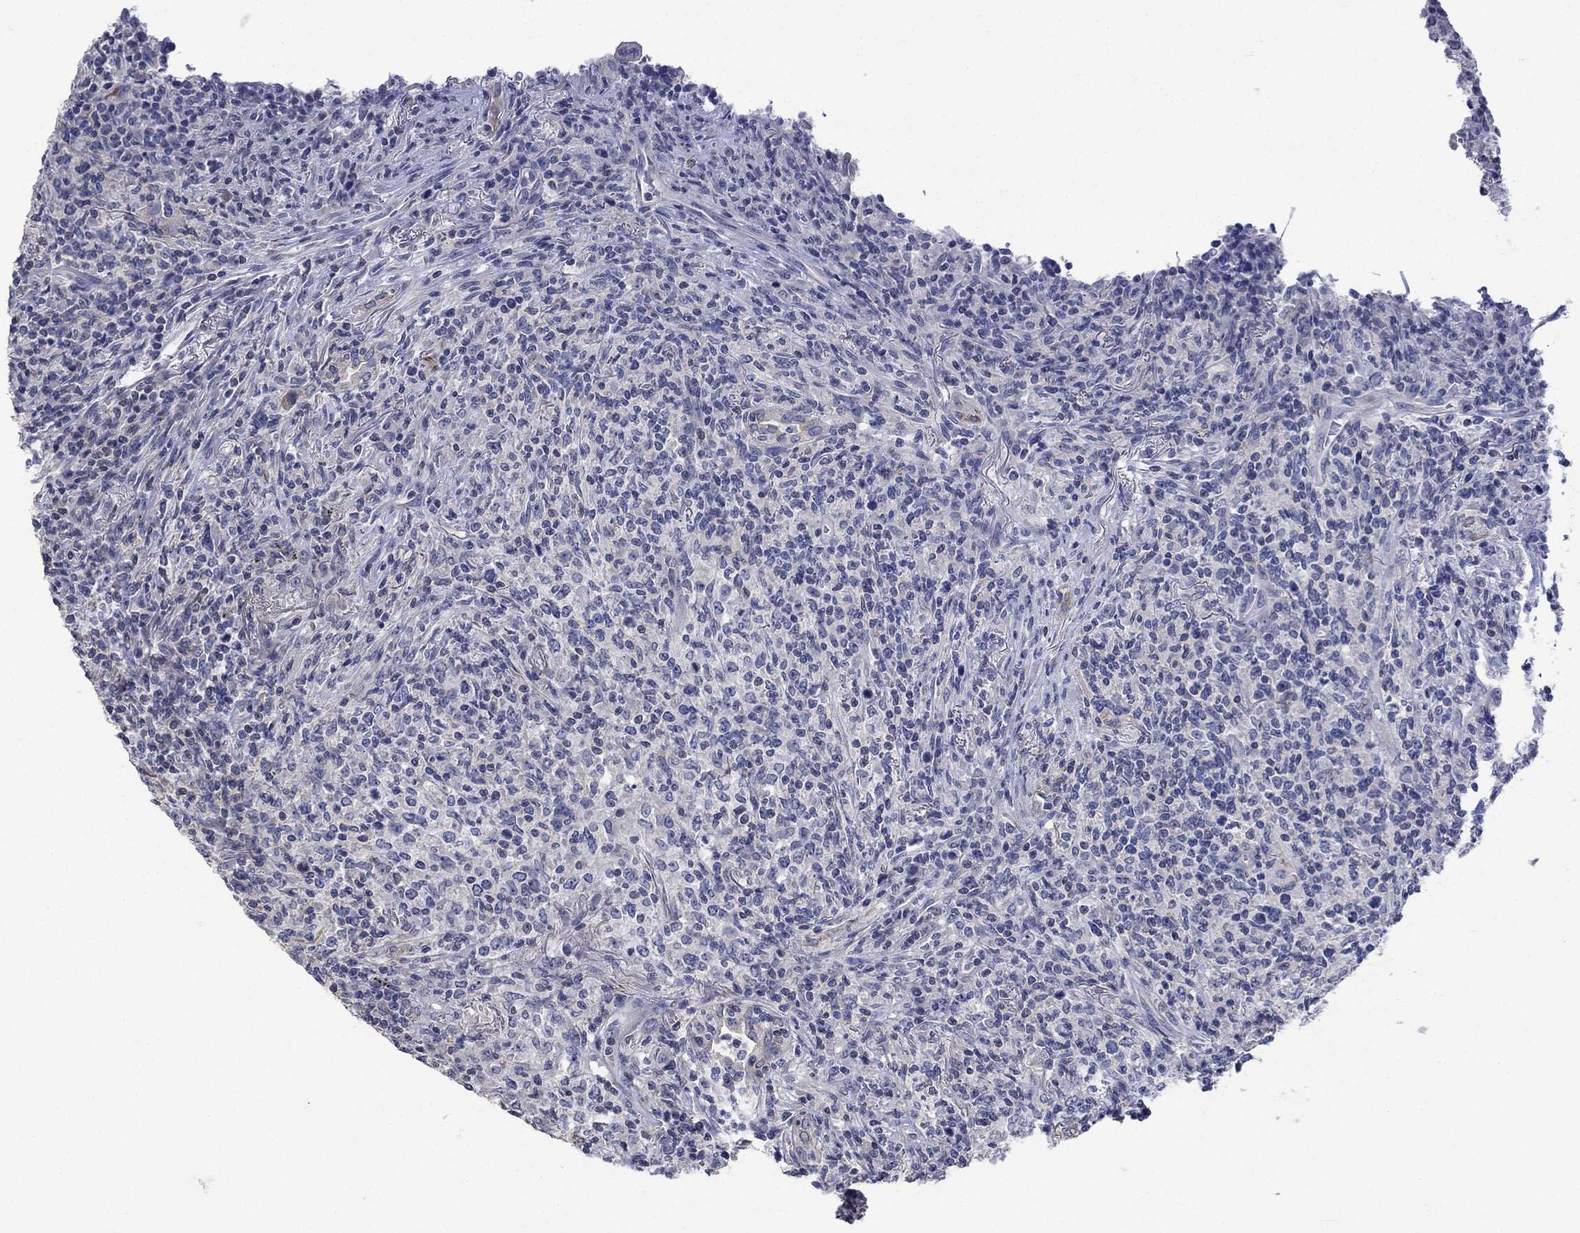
{"staining": {"intensity": "negative", "quantity": "none", "location": "none"}, "tissue": "lymphoma", "cell_type": "Tumor cells", "image_type": "cancer", "snomed": [{"axis": "morphology", "description": "Malignant lymphoma, non-Hodgkin's type, High grade"}, {"axis": "topography", "description": "Lung"}], "caption": "Lymphoma stained for a protein using IHC displays no expression tumor cells.", "gene": "AGRP", "patient": {"sex": "male", "age": 79}}